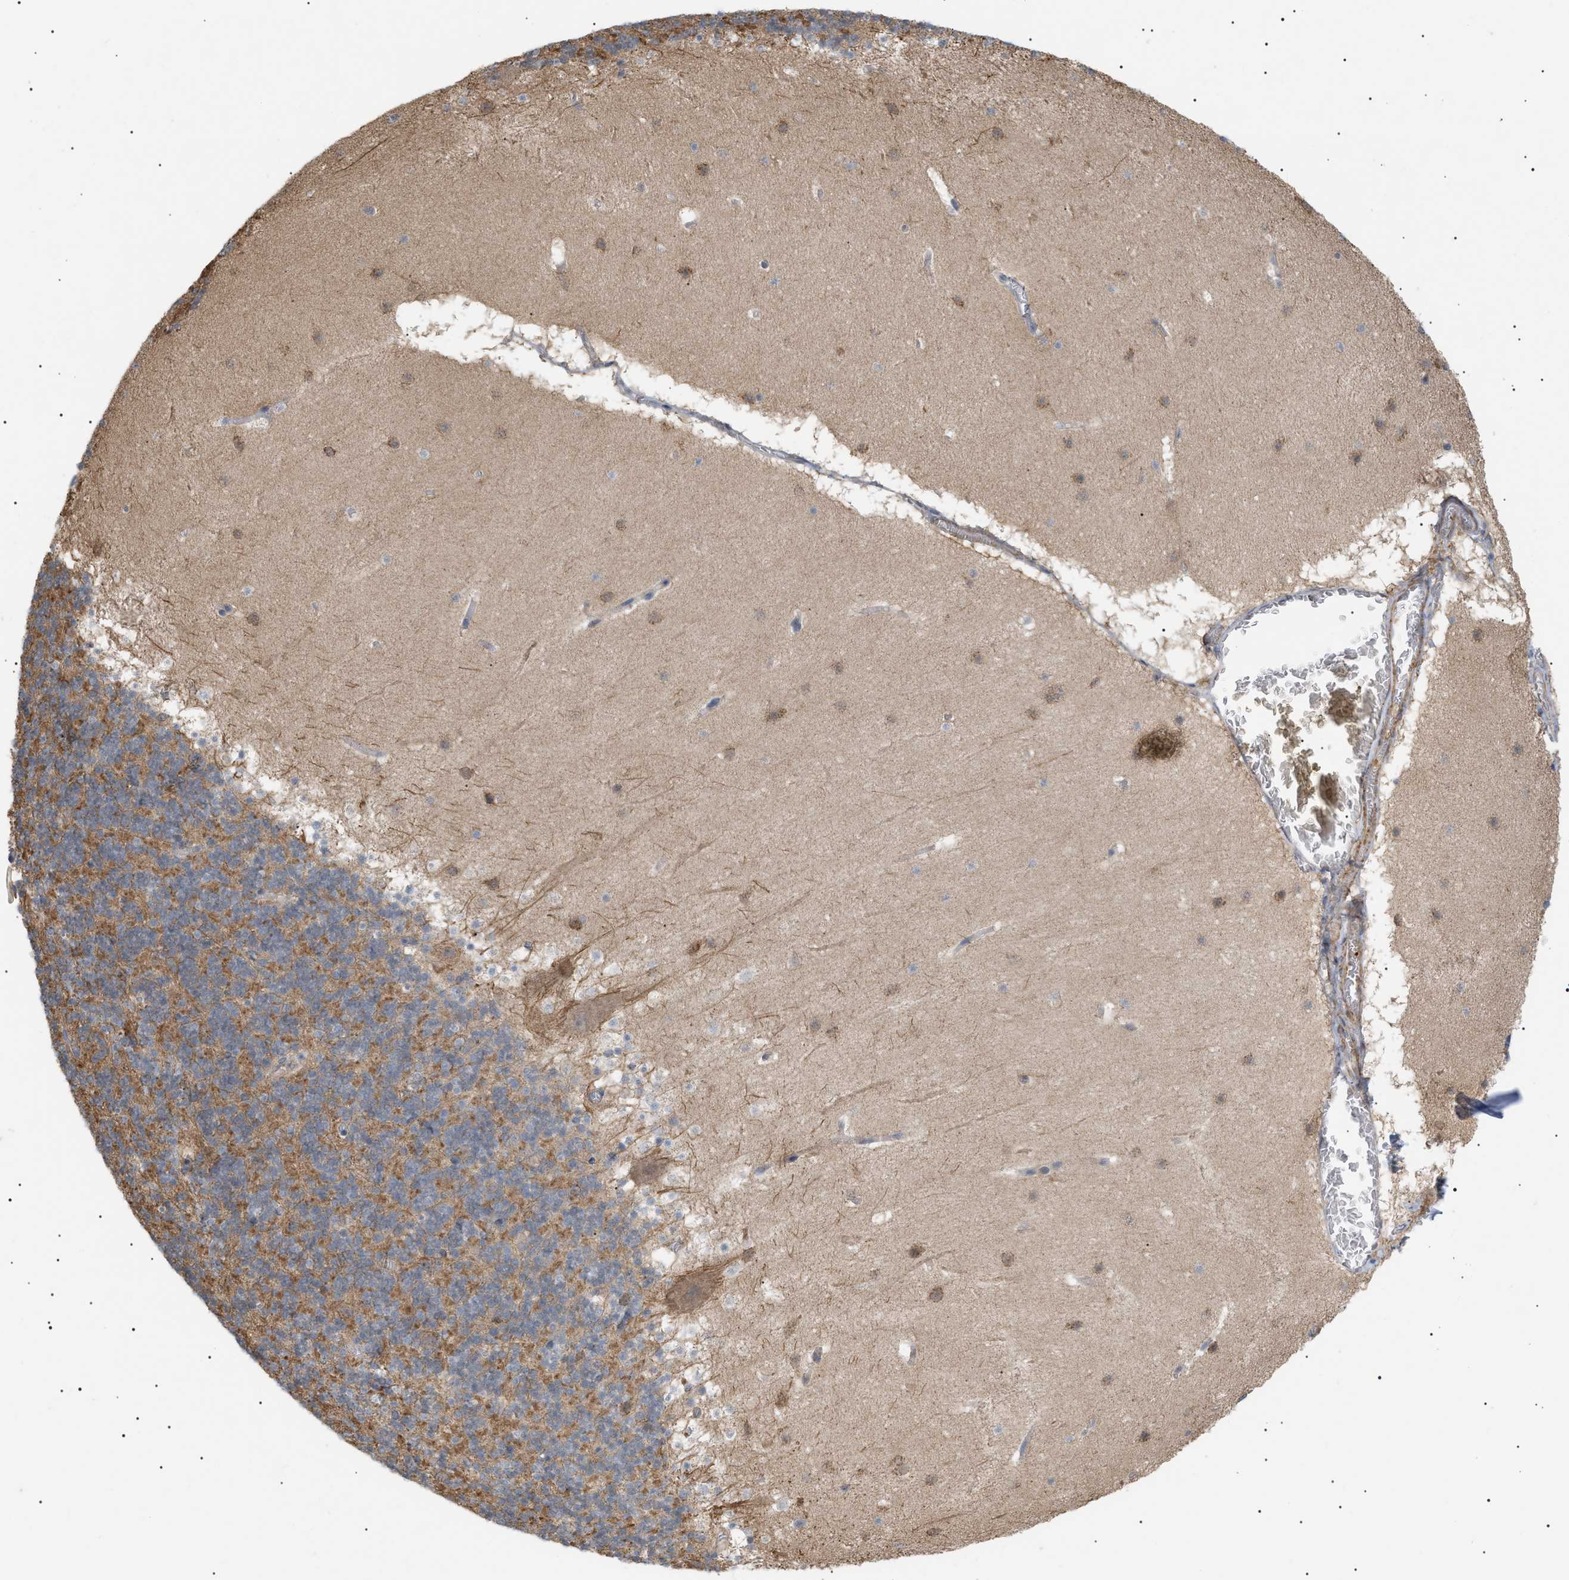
{"staining": {"intensity": "moderate", "quantity": ">75%", "location": "cytoplasmic/membranous"}, "tissue": "cerebellum", "cell_type": "Cells in granular layer", "image_type": "normal", "snomed": [{"axis": "morphology", "description": "Normal tissue, NOS"}, {"axis": "topography", "description": "Cerebellum"}], "caption": "This photomicrograph displays immunohistochemistry staining of benign human cerebellum, with medium moderate cytoplasmic/membranous expression in approximately >75% of cells in granular layer.", "gene": "IRS2", "patient": {"sex": "male", "age": 45}}